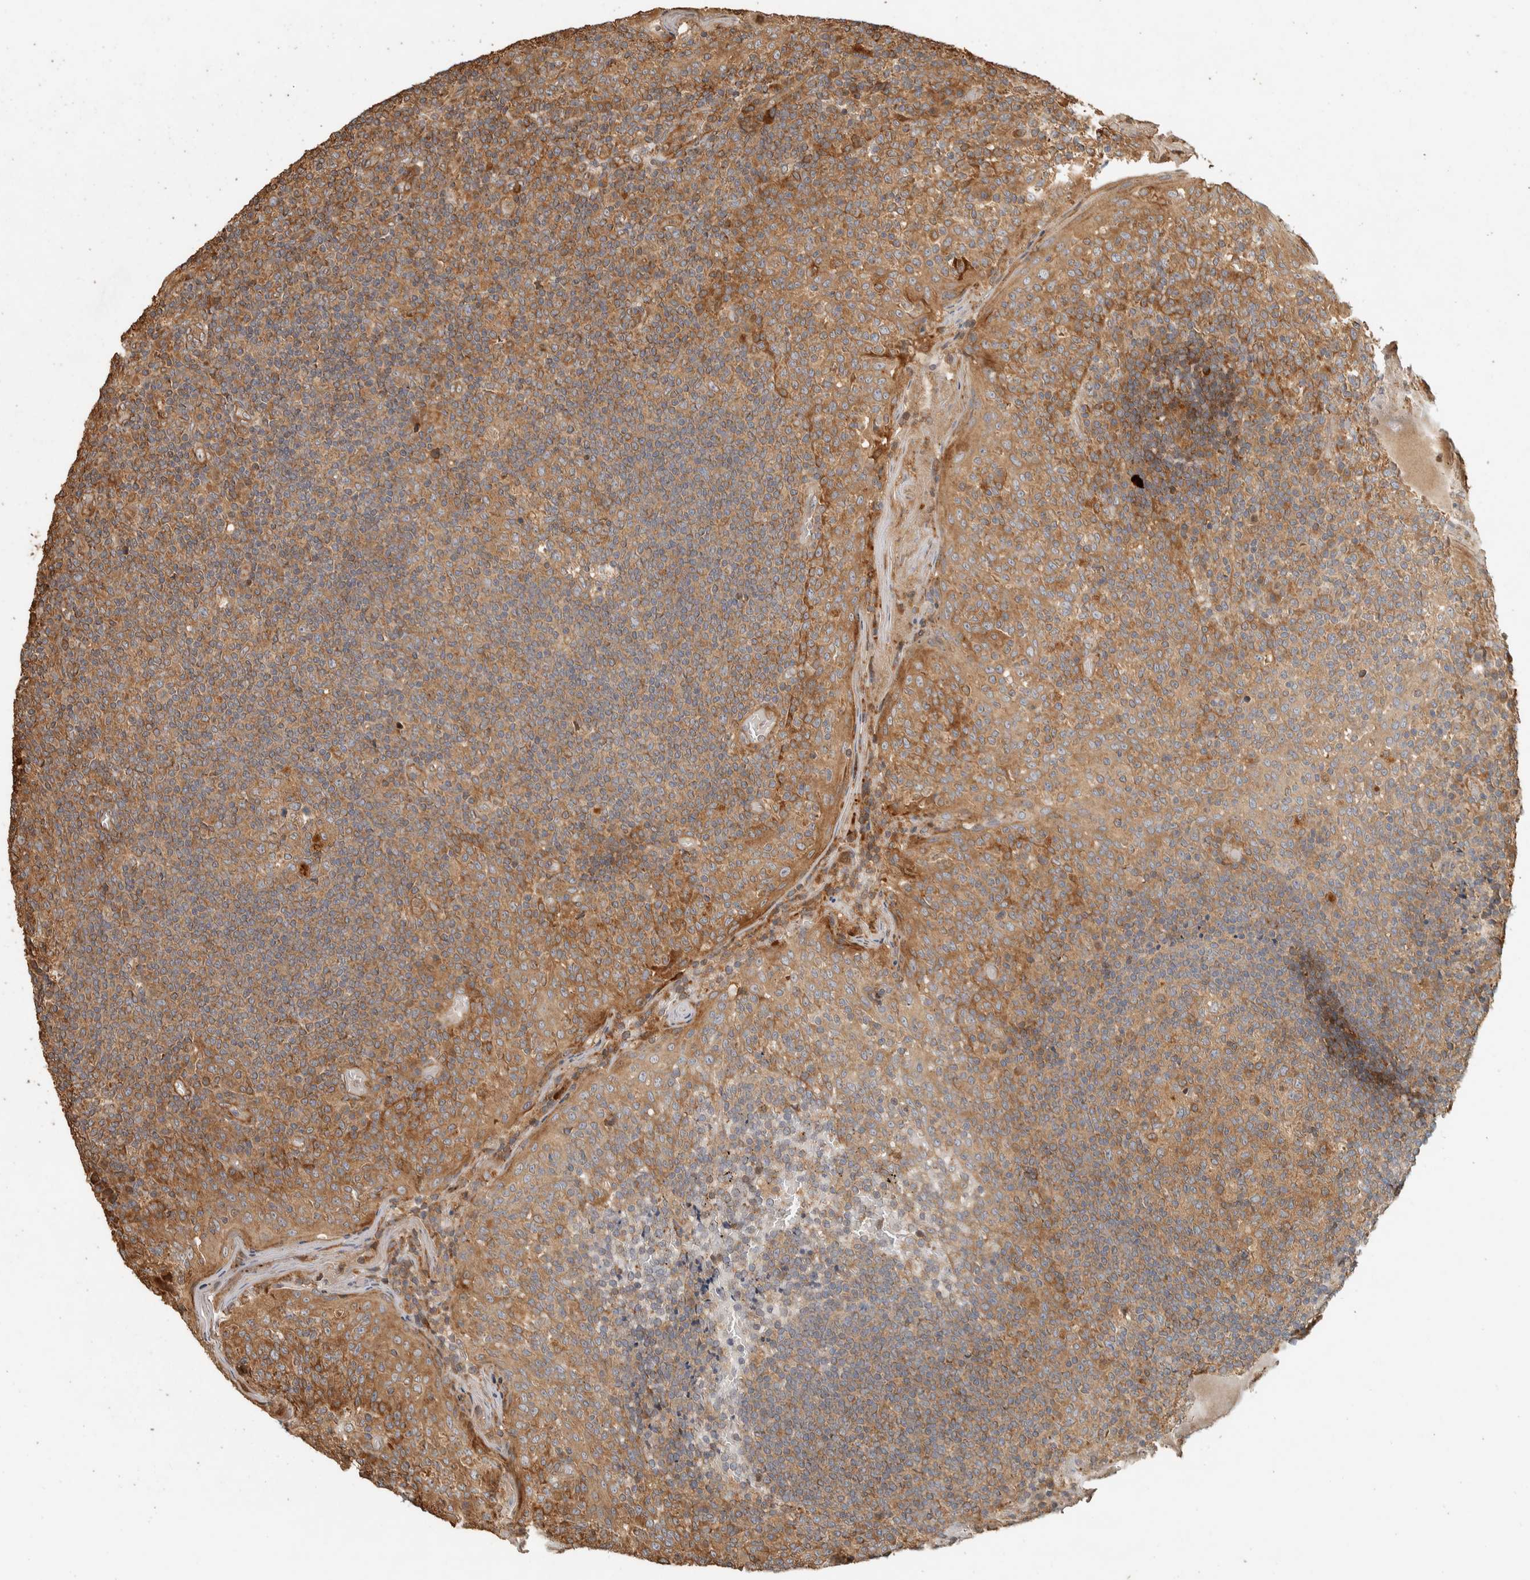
{"staining": {"intensity": "moderate", "quantity": ">75%", "location": "cytoplasmic/membranous"}, "tissue": "tonsil", "cell_type": "Germinal center cells", "image_type": "normal", "snomed": [{"axis": "morphology", "description": "Normal tissue, NOS"}, {"axis": "topography", "description": "Tonsil"}], "caption": "Immunohistochemistry (IHC) (DAB (3,3'-diaminobenzidine)) staining of unremarkable tonsil shows moderate cytoplasmic/membranous protein positivity in approximately >75% of germinal center cells.", "gene": "EXOC7", "patient": {"sex": "female", "age": 19}}